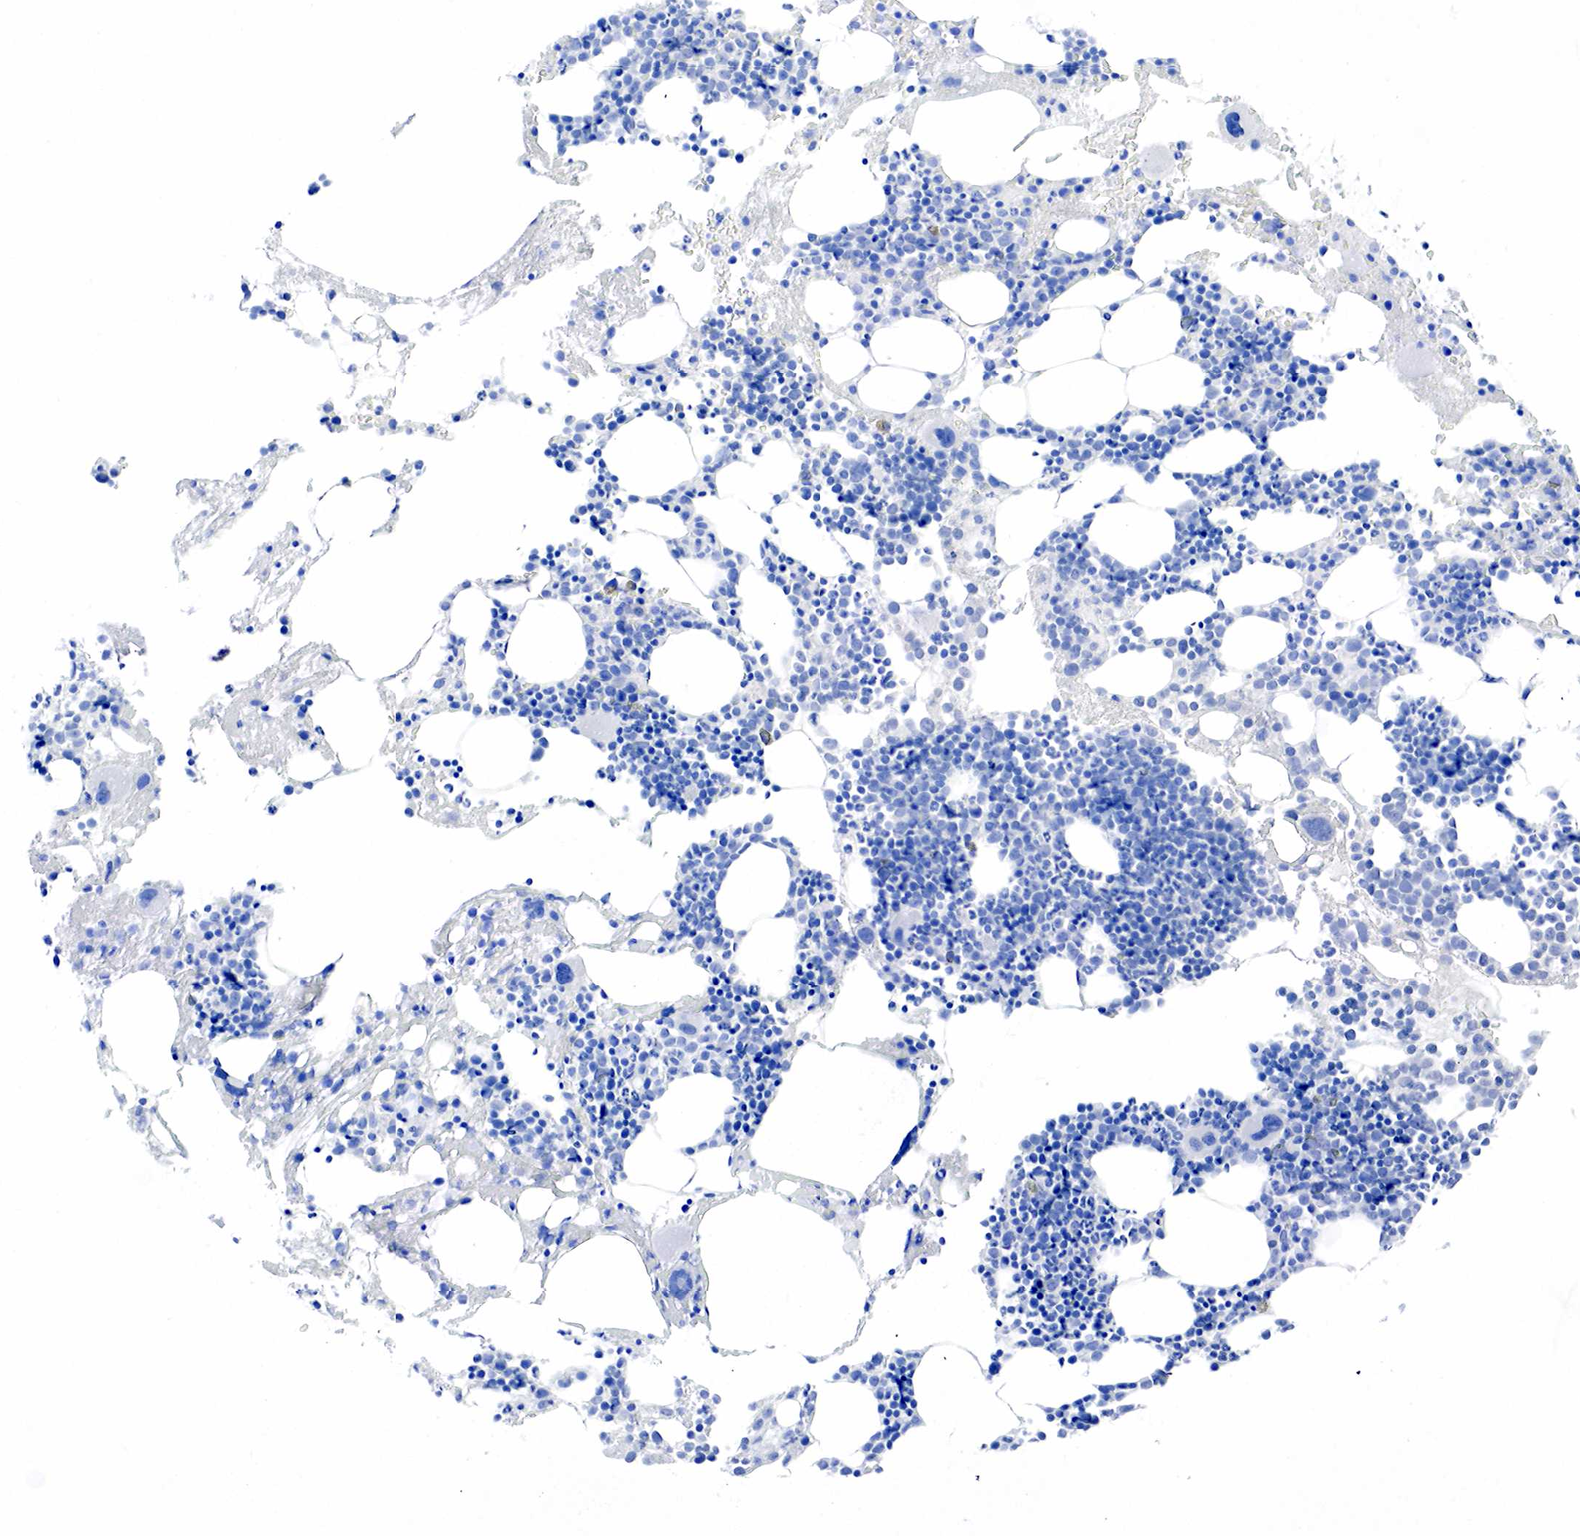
{"staining": {"intensity": "weak", "quantity": "<25%", "location": "cytoplasmic/membranous"}, "tissue": "bone marrow", "cell_type": "Hematopoietic cells", "image_type": "normal", "snomed": [{"axis": "morphology", "description": "Normal tissue, NOS"}, {"axis": "topography", "description": "Bone marrow"}], "caption": "Immunohistochemical staining of benign bone marrow reveals no significant expression in hematopoietic cells.", "gene": "KRT18", "patient": {"sex": "male", "age": 75}}